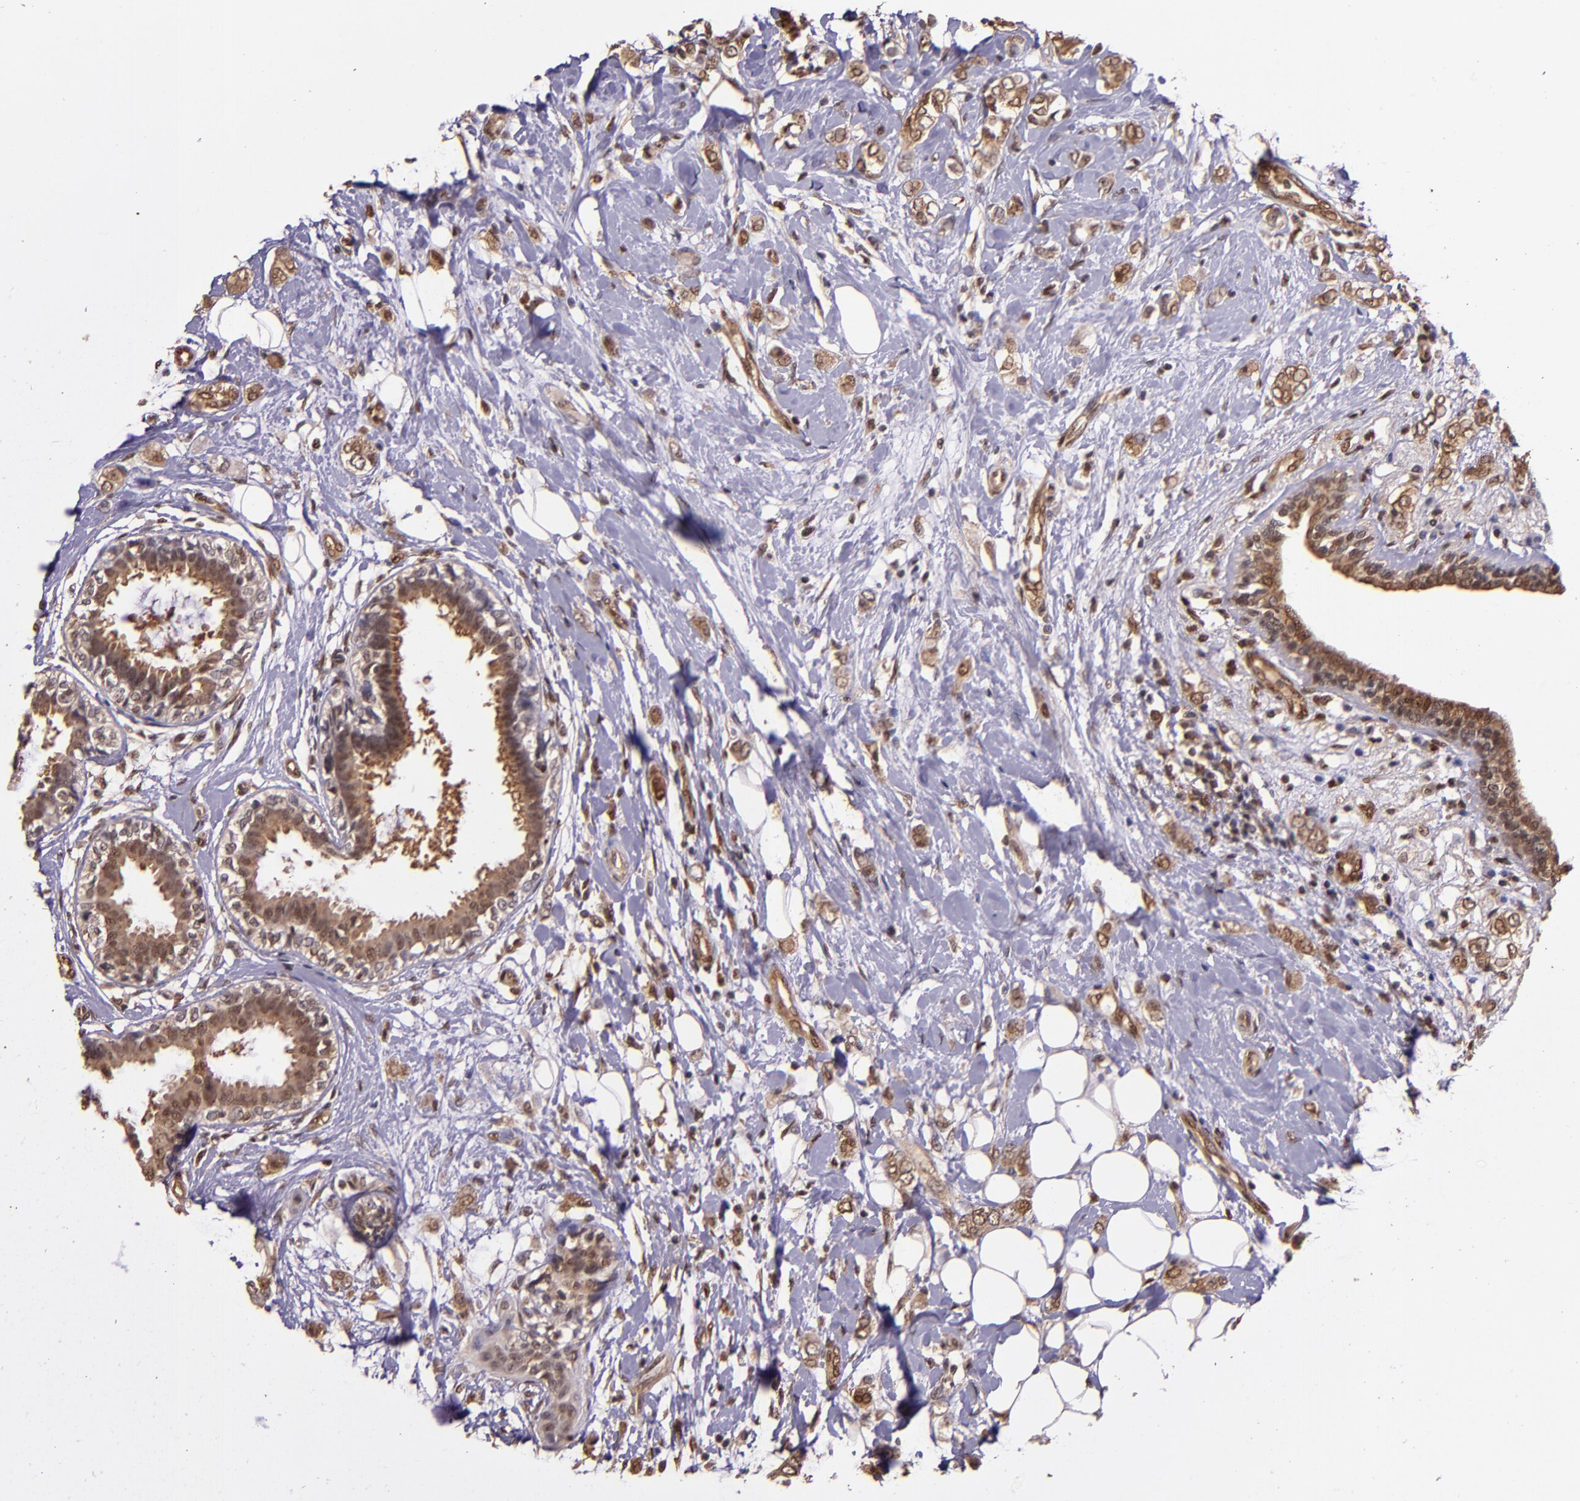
{"staining": {"intensity": "strong", "quantity": ">75%", "location": "cytoplasmic/membranous"}, "tissue": "breast cancer", "cell_type": "Tumor cells", "image_type": "cancer", "snomed": [{"axis": "morphology", "description": "Normal tissue, NOS"}, {"axis": "morphology", "description": "Lobular carcinoma"}, {"axis": "topography", "description": "Breast"}], "caption": "Breast lobular carcinoma tissue displays strong cytoplasmic/membranous staining in about >75% of tumor cells The staining was performed using DAB (3,3'-diaminobenzidine) to visualize the protein expression in brown, while the nuclei were stained in blue with hematoxylin (Magnification: 20x).", "gene": "STAT6", "patient": {"sex": "female", "age": 47}}